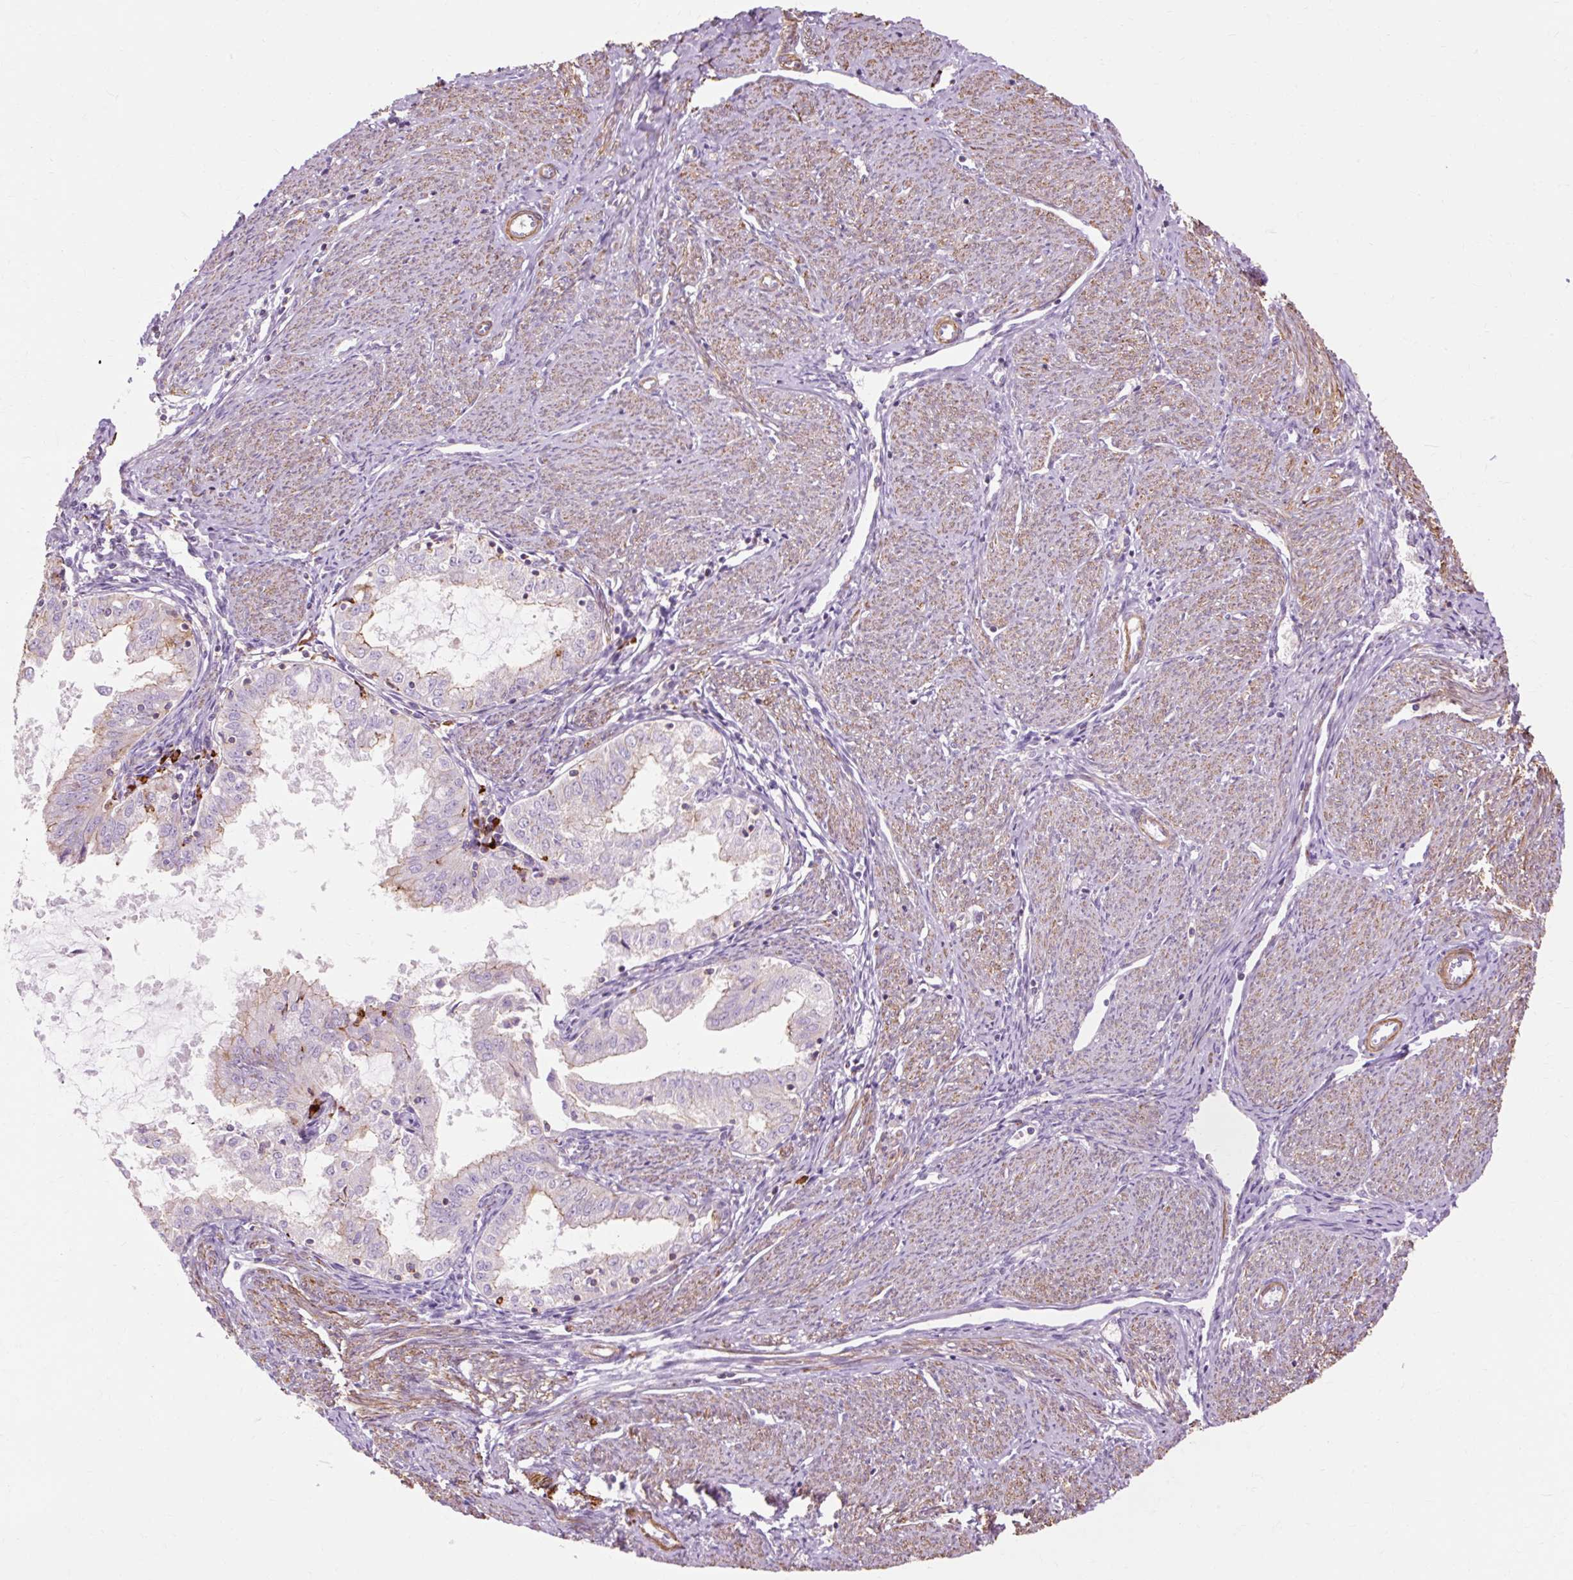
{"staining": {"intensity": "moderate", "quantity": "<25%", "location": "cytoplasmic/membranous"}, "tissue": "endometrial cancer", "cell_type": "Tumor cells", "image_type": "cancer", "snomed": [{"axis": "morphology", "description": "Adenocarcinoma, NOS"}, {"axis": "topography", "description": "Endometrium"}], "caption": "The image displays immunohistochemical staining of endometrial cancer (adenocarcinoma). There is moderate cytoplasmic/membranous staining is present in about <25% of tumor cells. The protein of interest is stained brown, and the nuclei are stained in blue (DAB (3,3'-diaminobenzidine) IHC with brightfield microscopy, high magnification).", "gene": "TBC1D2B", "patient": {"sex": "female", "age": 70}}